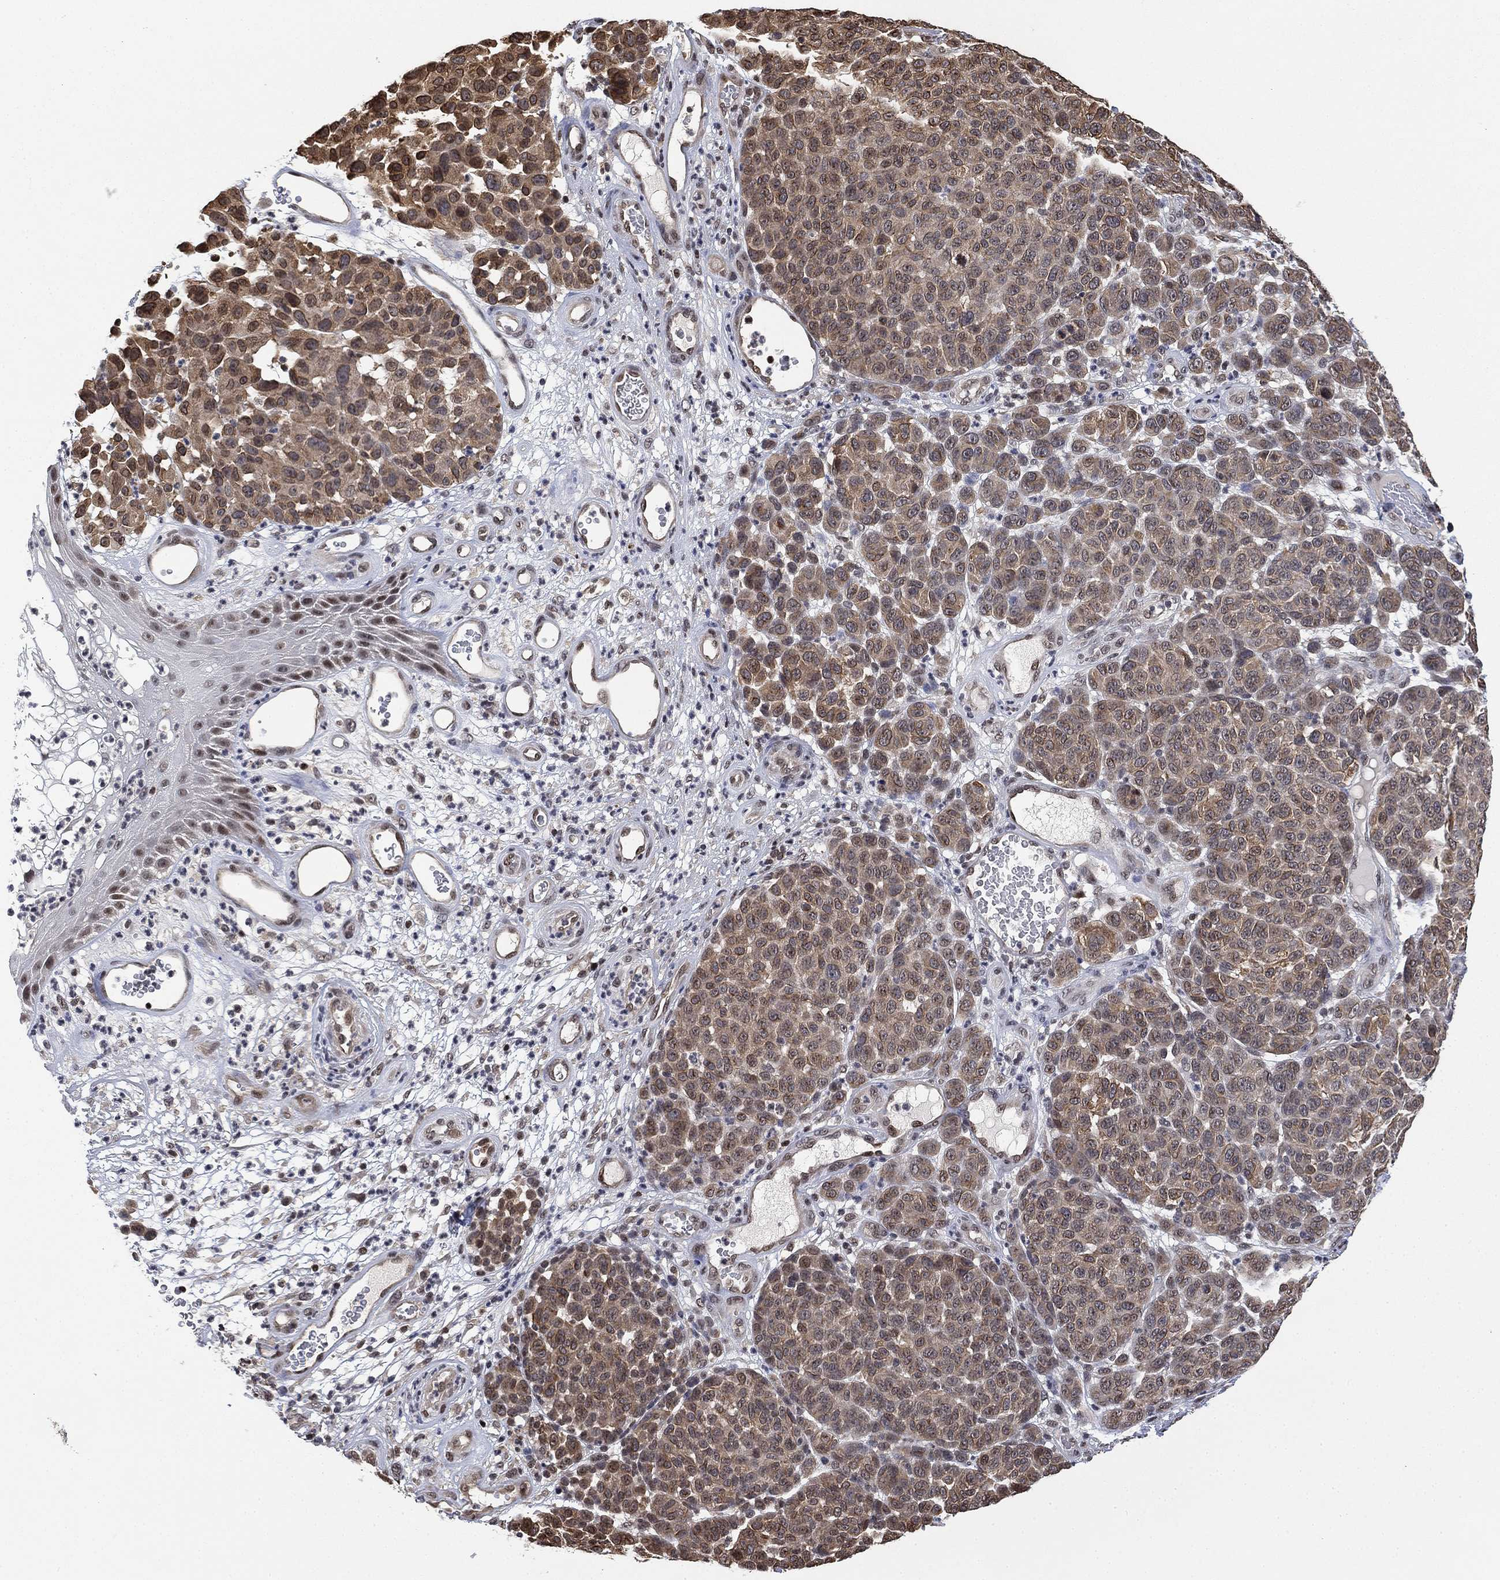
{"staining": {"intensity": "moderate", "quantity": "<25%", "location": "cytoplasmic/membranous"}, "tissue": "melanoma", "cell_type": "Tumor cells", "image_type": "cancer", "snomed": [{"axis": "morphology", "description": "Malignant melanoma, NOS"}, {"axis": "topography", "description": "Skin"}], "caption": "High-magnification brightfield microscopy of melanoma stained with DAB (3,3'-diaminobenzidine) (brown) and counterstained with hematoxylin (blue). tumor cells exhibit moderate cytoplasmic/membranous expression is appreciated in about<25% of cells. (brown staining indicates protein expression, while blue staining denotes nuclei).", "gene": "ZSCAN30", "patient": {"sex": "male", "age": 59}}